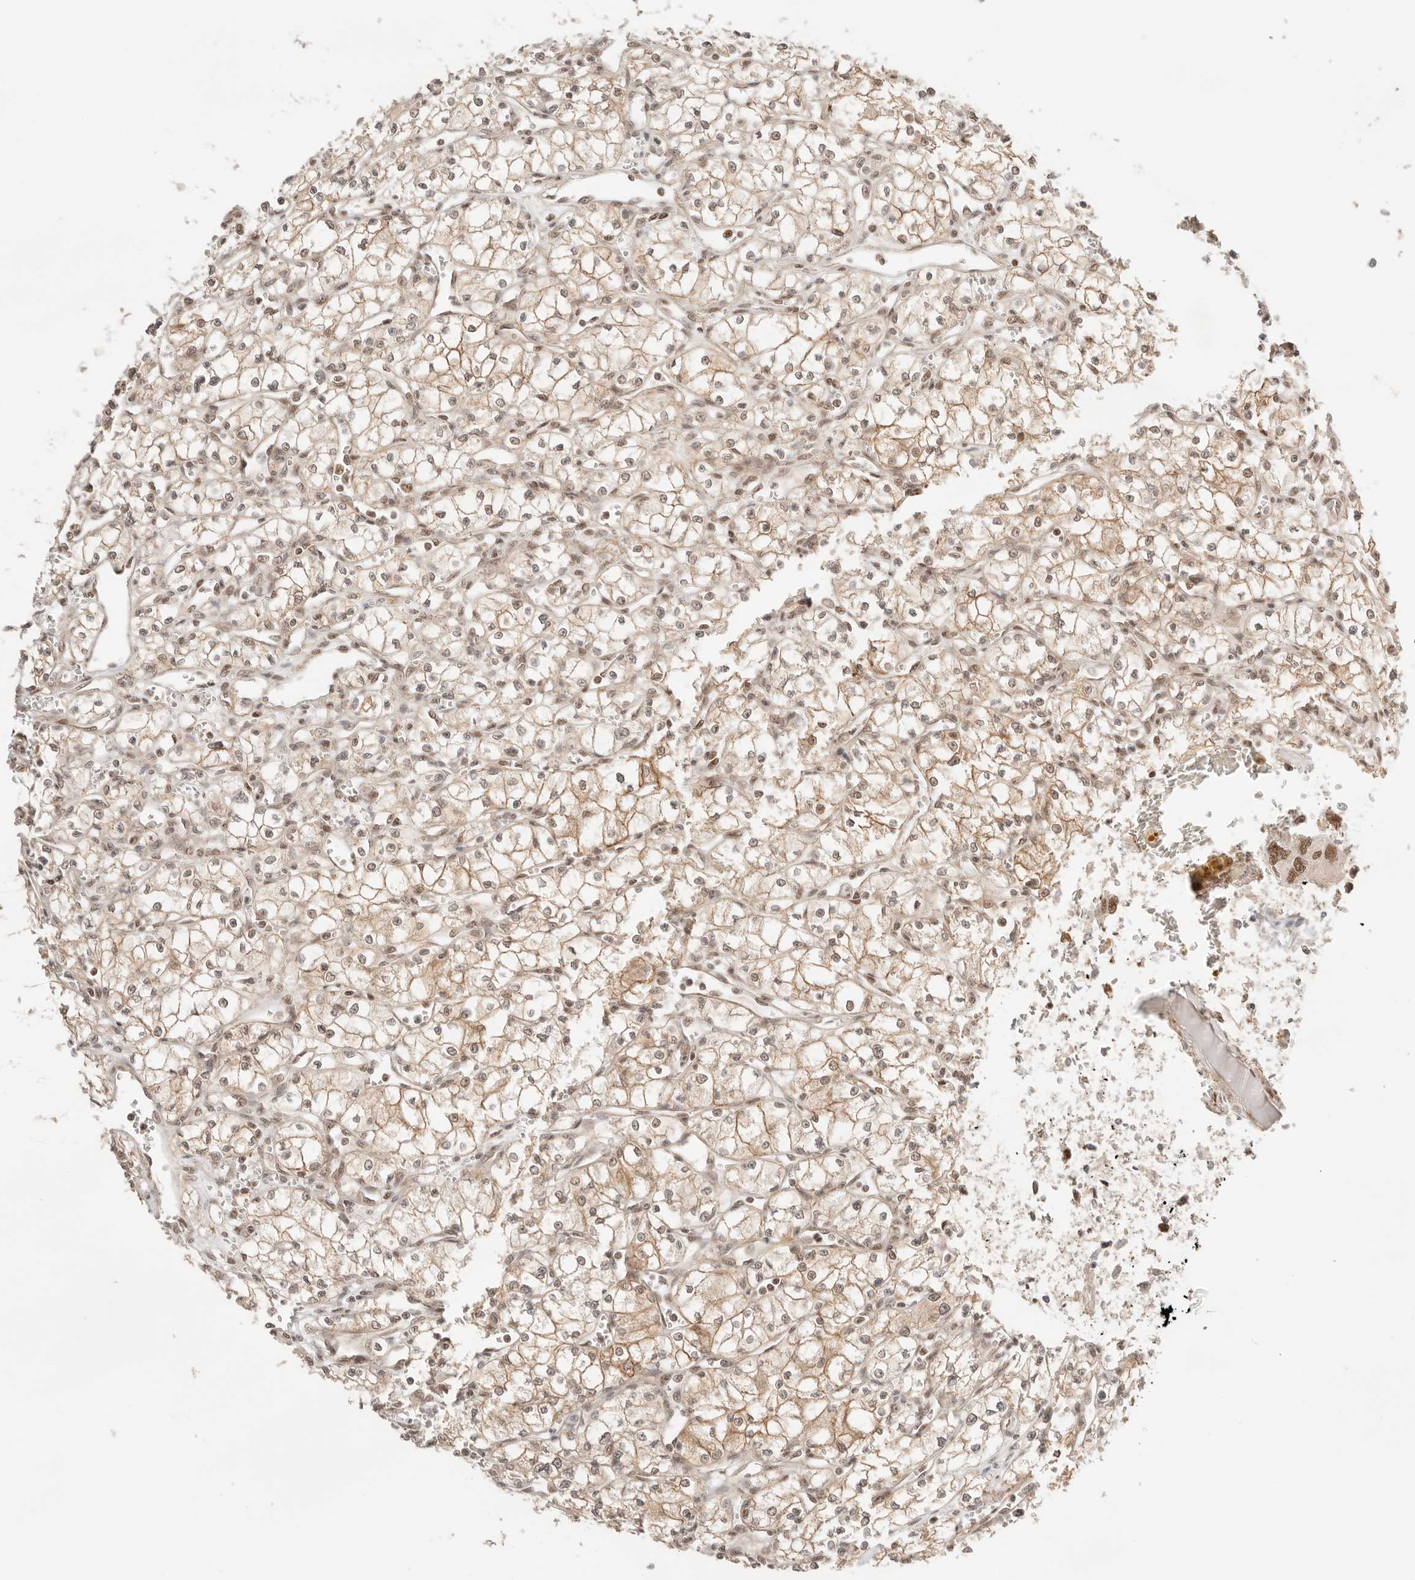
{"staining": {"intensity": "weak", "quantity": ">75%", "location": "cytoplasmic/membranous,nuclear"}, "tissue": "renal cancer", "cell_type": "Tumor cells", "image_type": "cancer", "snomed": [{"axis": "morphology", "description": "Adenocarcinoma, NOS"}, {"axis": "topography", "description": "Kidney"}], "caption": "Immunohistochemical staining of human renal cancer exhibits low levels of weak cytoplasmic/membranous and nuclear protein staining in approximately >75% of tumor cells.", "gene": "GTF2E2", "patient": {"sex": "male", "age": 59}}